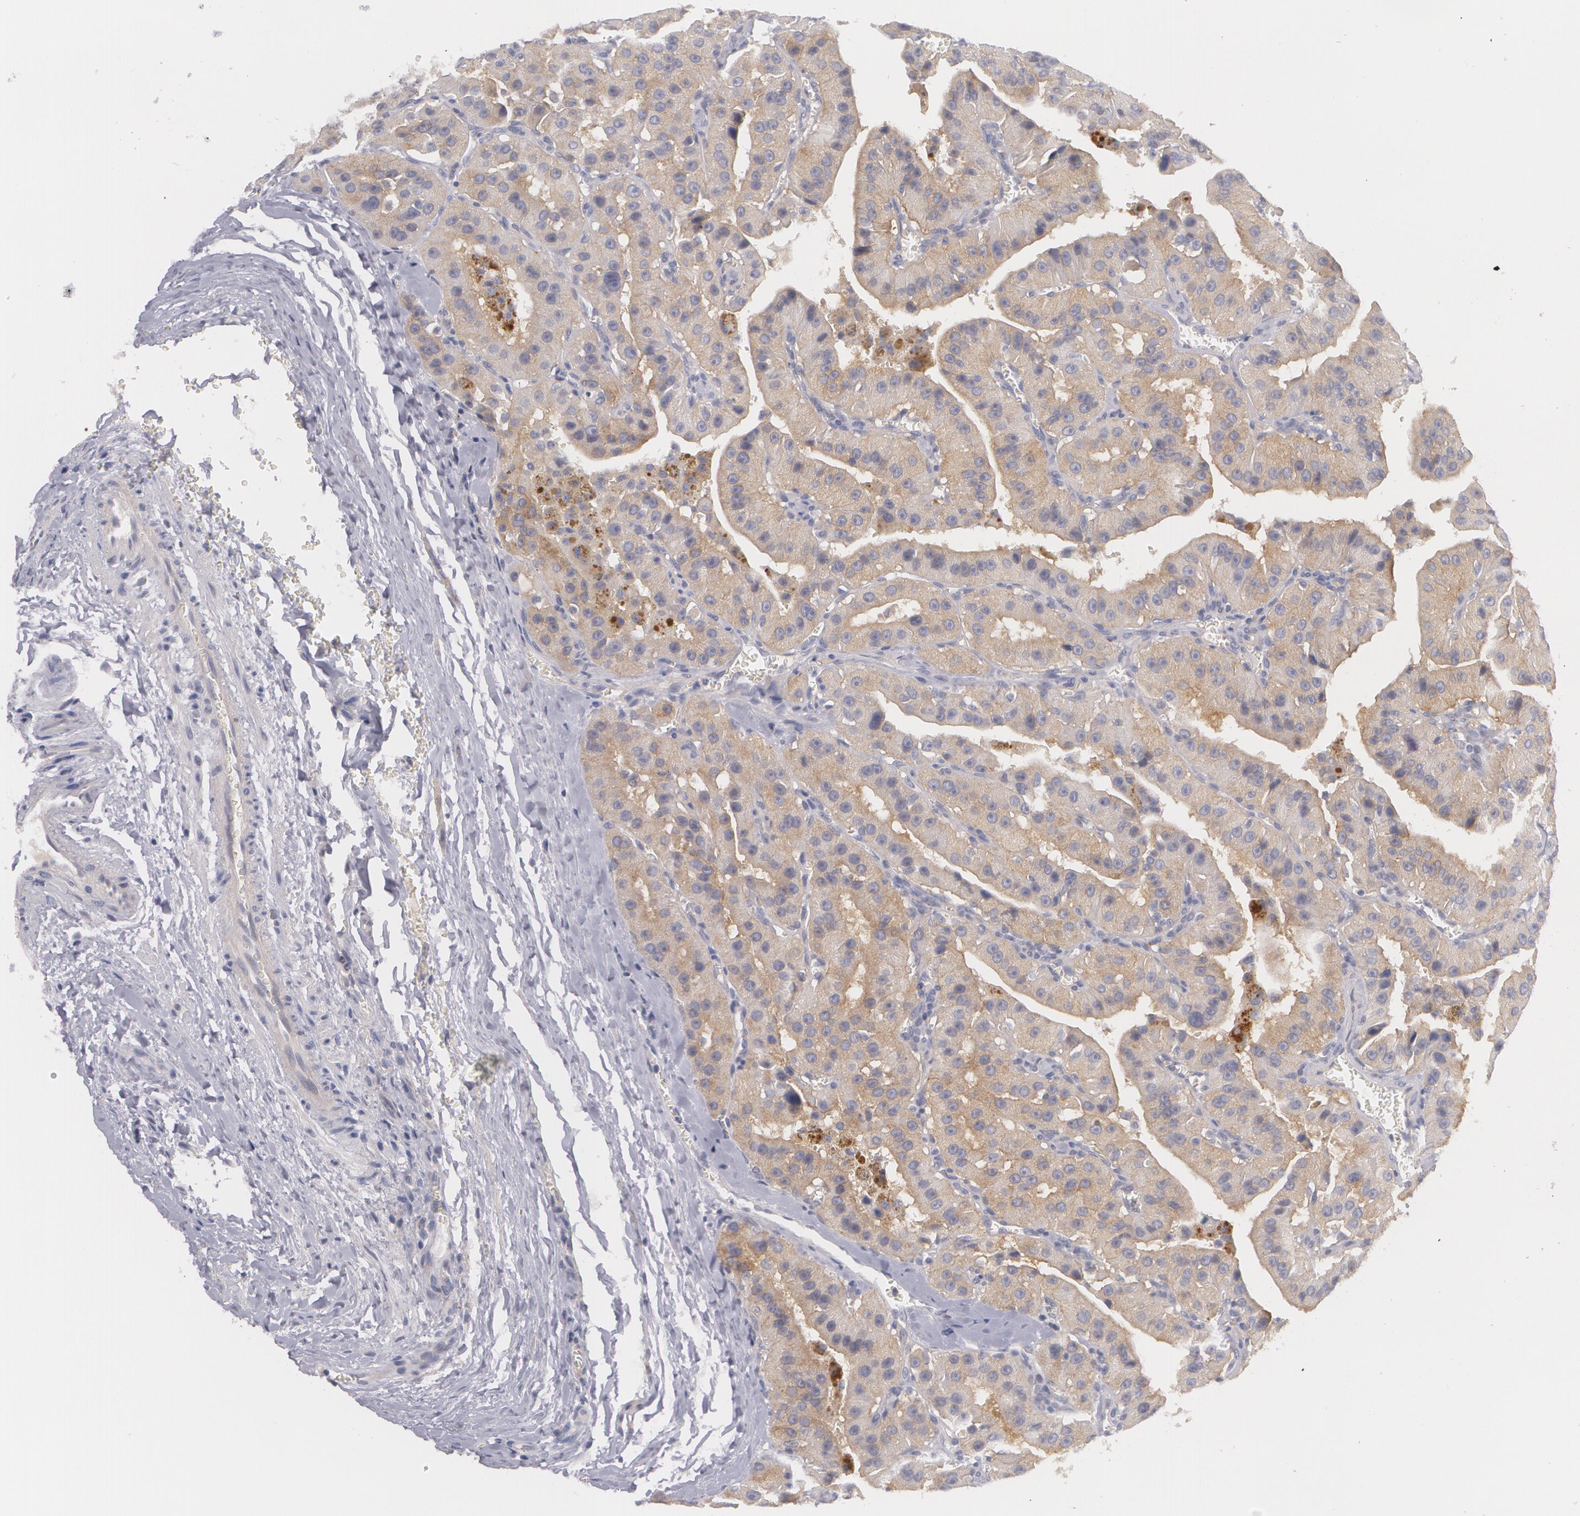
{"staining": {"intensity": "weak", "quantity": ">75%", "location": "cytoplasmic/membranous"}, "tissue": "thyroid cancer", "cell_type": "Tumor cells", "image_type": "cancer", "snomed": [{"axis": "morphology", "description": "Carcinoma, NOS"}, {"axis": "topography", "description": "Thyroid gland"}], "caption": "Thyroid carcinoma stained with a brown dye reveals weak cytoplasmic/membranous positive positivity in approximately >75% of tumor cells.", "gene": "CASK", "patient": {"sex": "male", "age": 76}}